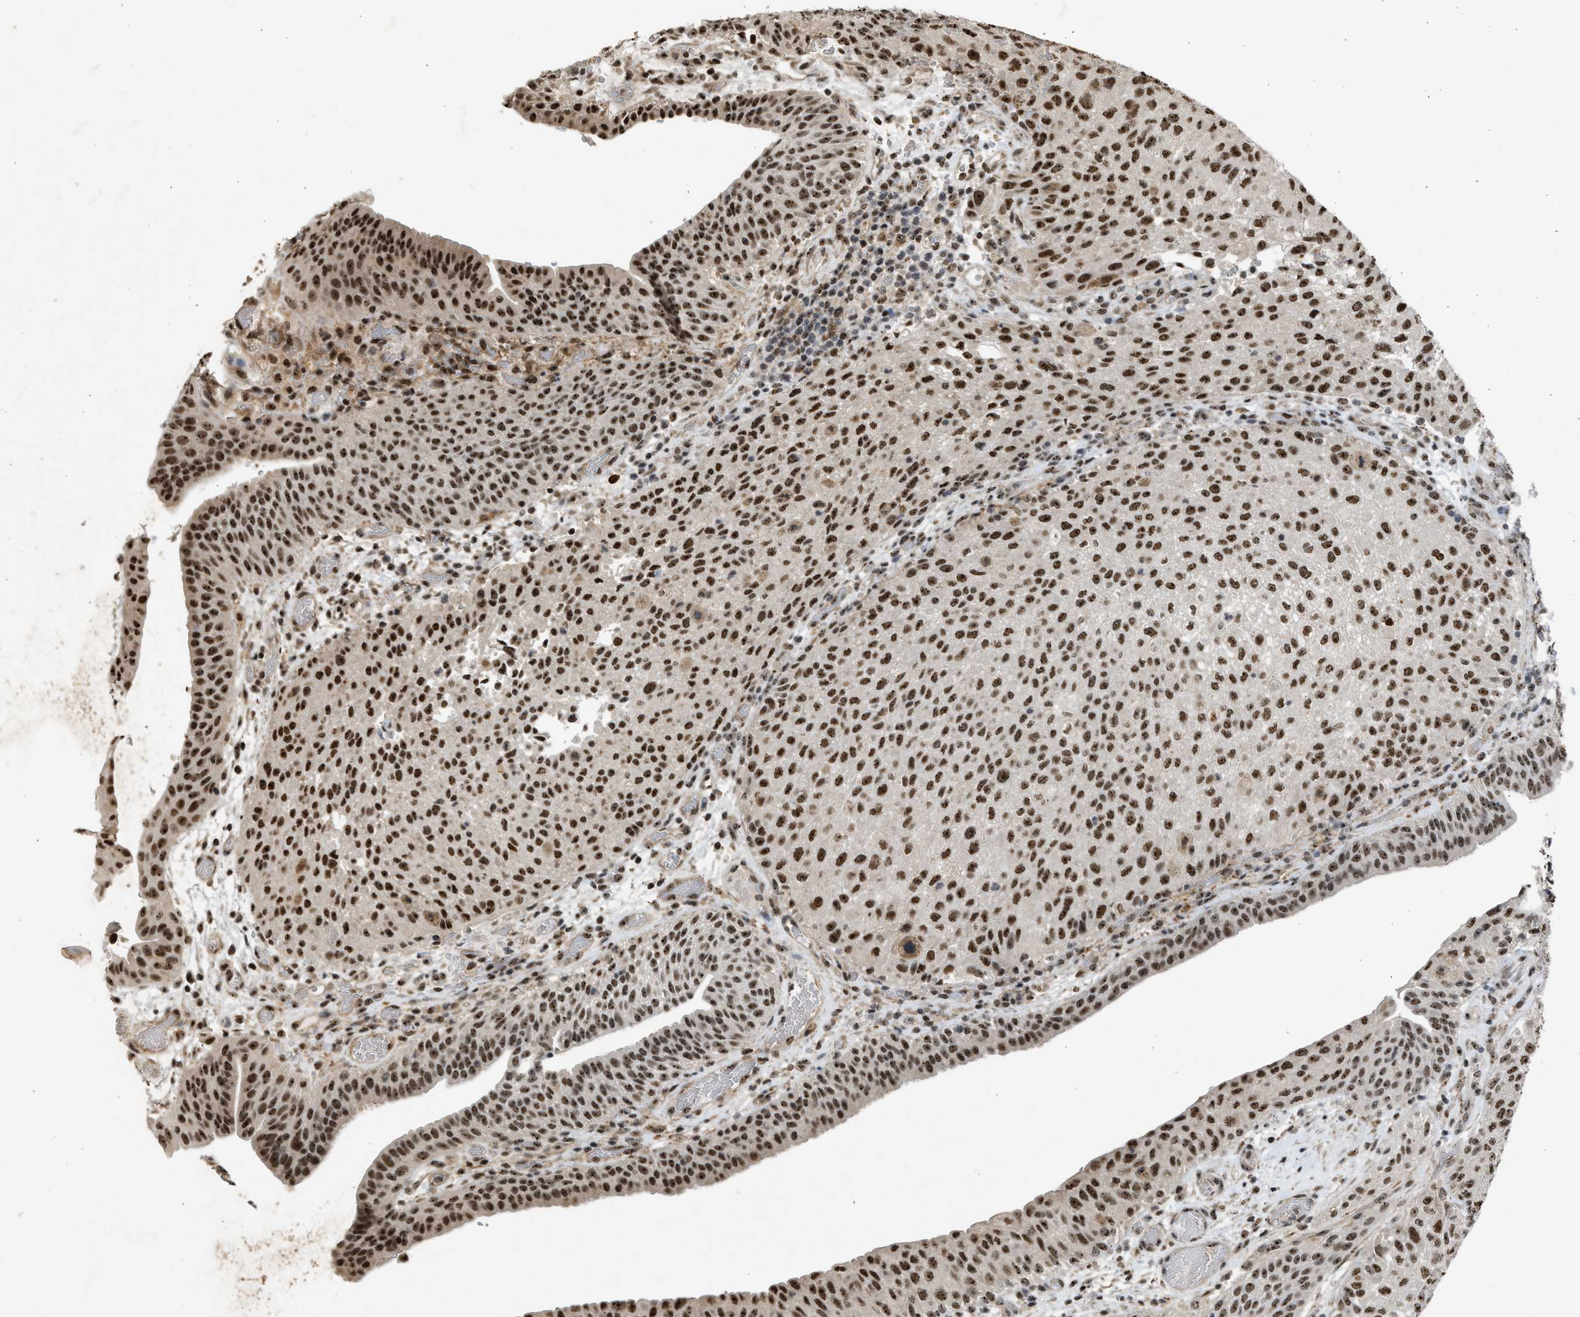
{"staining": {"intensity": "strong", "quantity": ">75%", "location": "nuclear"}, "tissue": "urothelial cancer", "cell_type": "Tumor cells", "image_type": "cancer", "snomed": [{"axis": "morphology", "description": "Urothelial carcinoma, Low grade"}, {"axis": "morphology", "description": "Urothelial carcinoma, High grade"}, {"axis": "topography", "description": "Urinary bladder"}], "caption": "Brown immunohistochemical staining in human urothelial cancer exhibits strong nuclear expression in approximately >75% of tumor cells.", "gene": "TFDP2", "patient": {"sex": "male", "age": 35}}